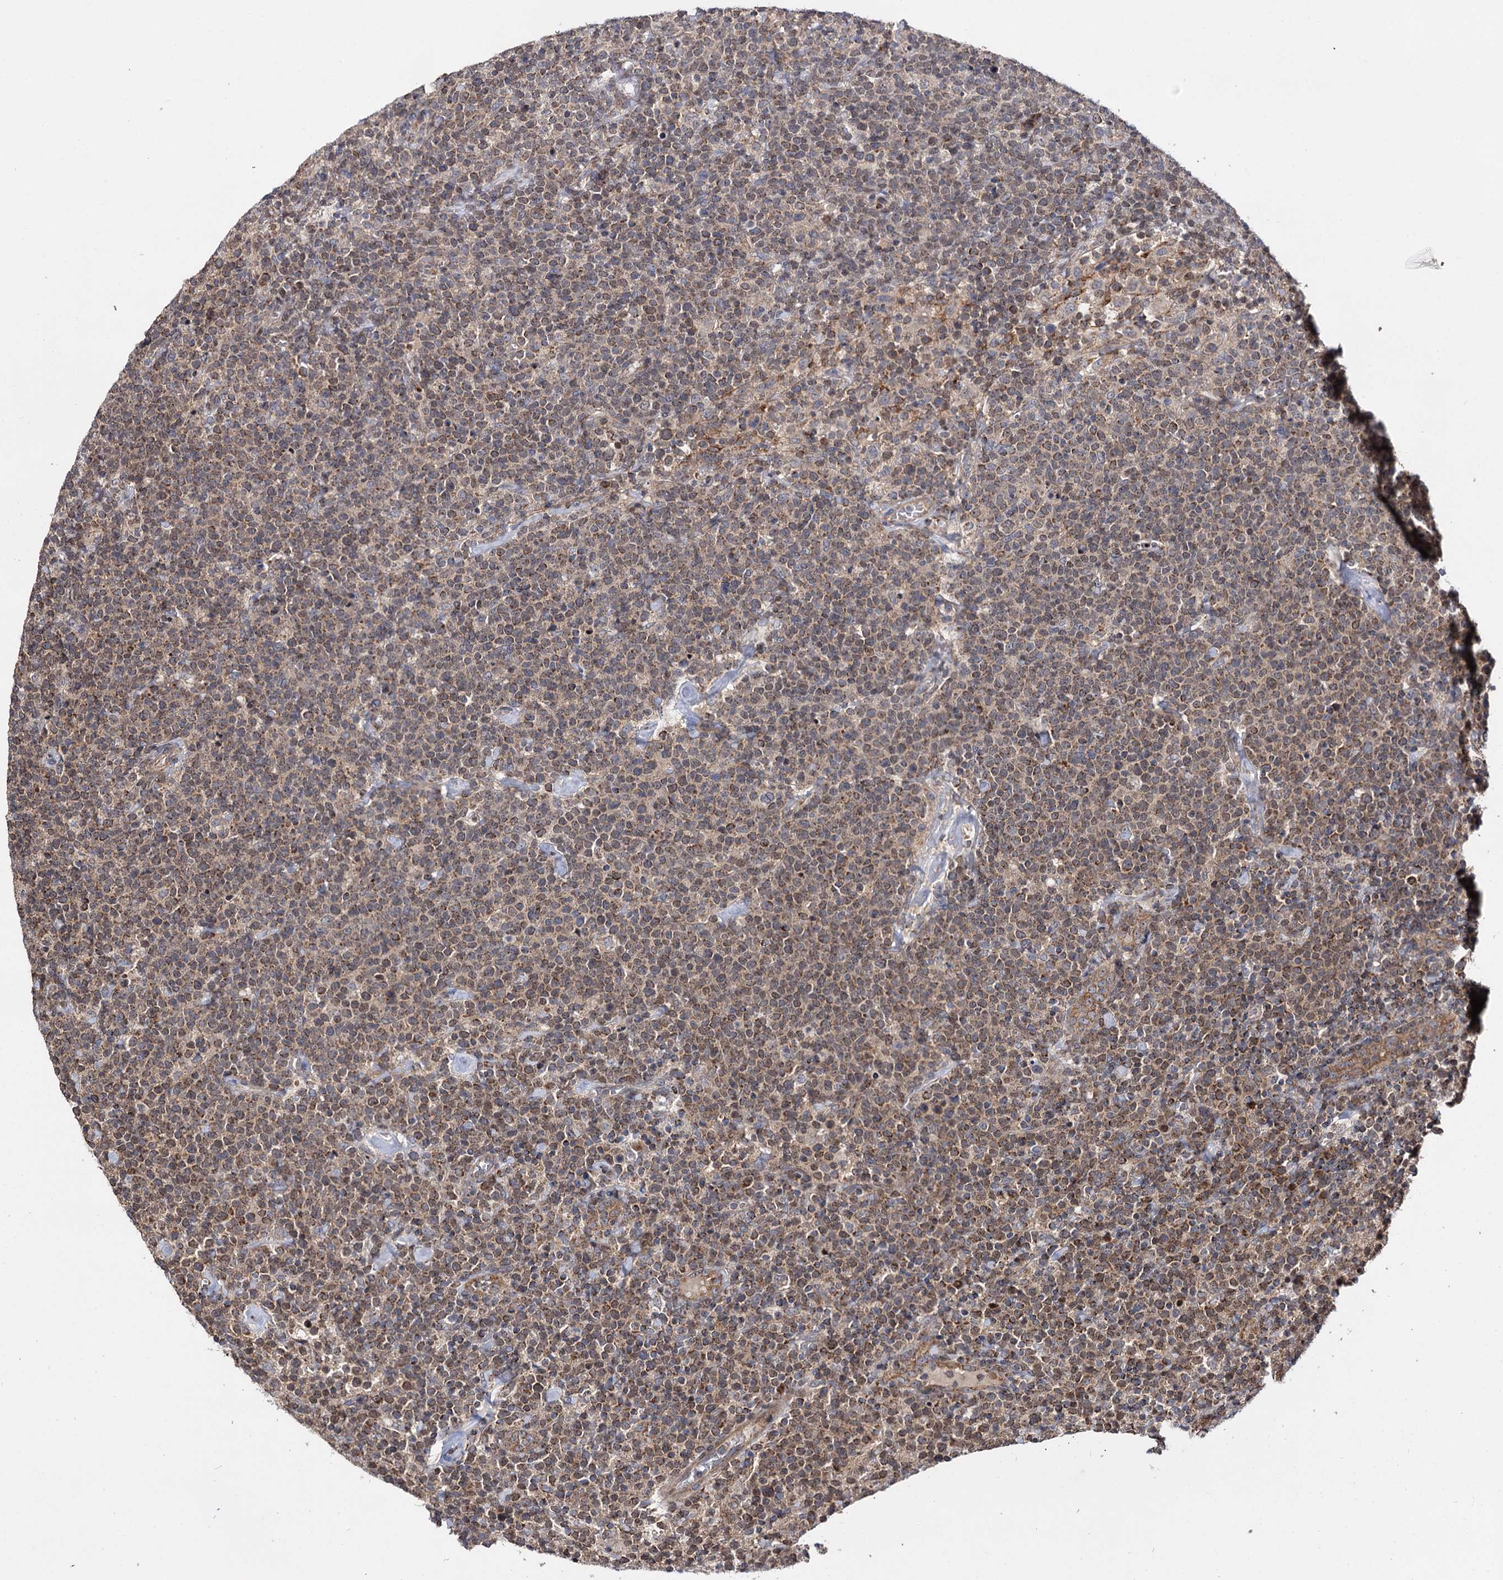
{"staining": {"intensity": "moderate", "quantity": ">75%", "location": "cytoplasmic/membranous"}, "tissue": "lymphoma", "cell_type": "Tumor cells", "image_type": "cancer", "snomed": [{"axis": "morphology", "description": "Malignant lymphoma, non-Hodgkin's type, High grade"}, {"axis": "topography", "description": "Lymph node"}], "caption": "Immunohistochemical staining of human high-grade malignant lymphoma, non-Hodgkin's type reveals medium levels of moderate cytoplasmic/membranous positivity in approximately >75% of tumor cells.", "gene": "CEP76", "patient": {"sex": "male", "age": 61}}